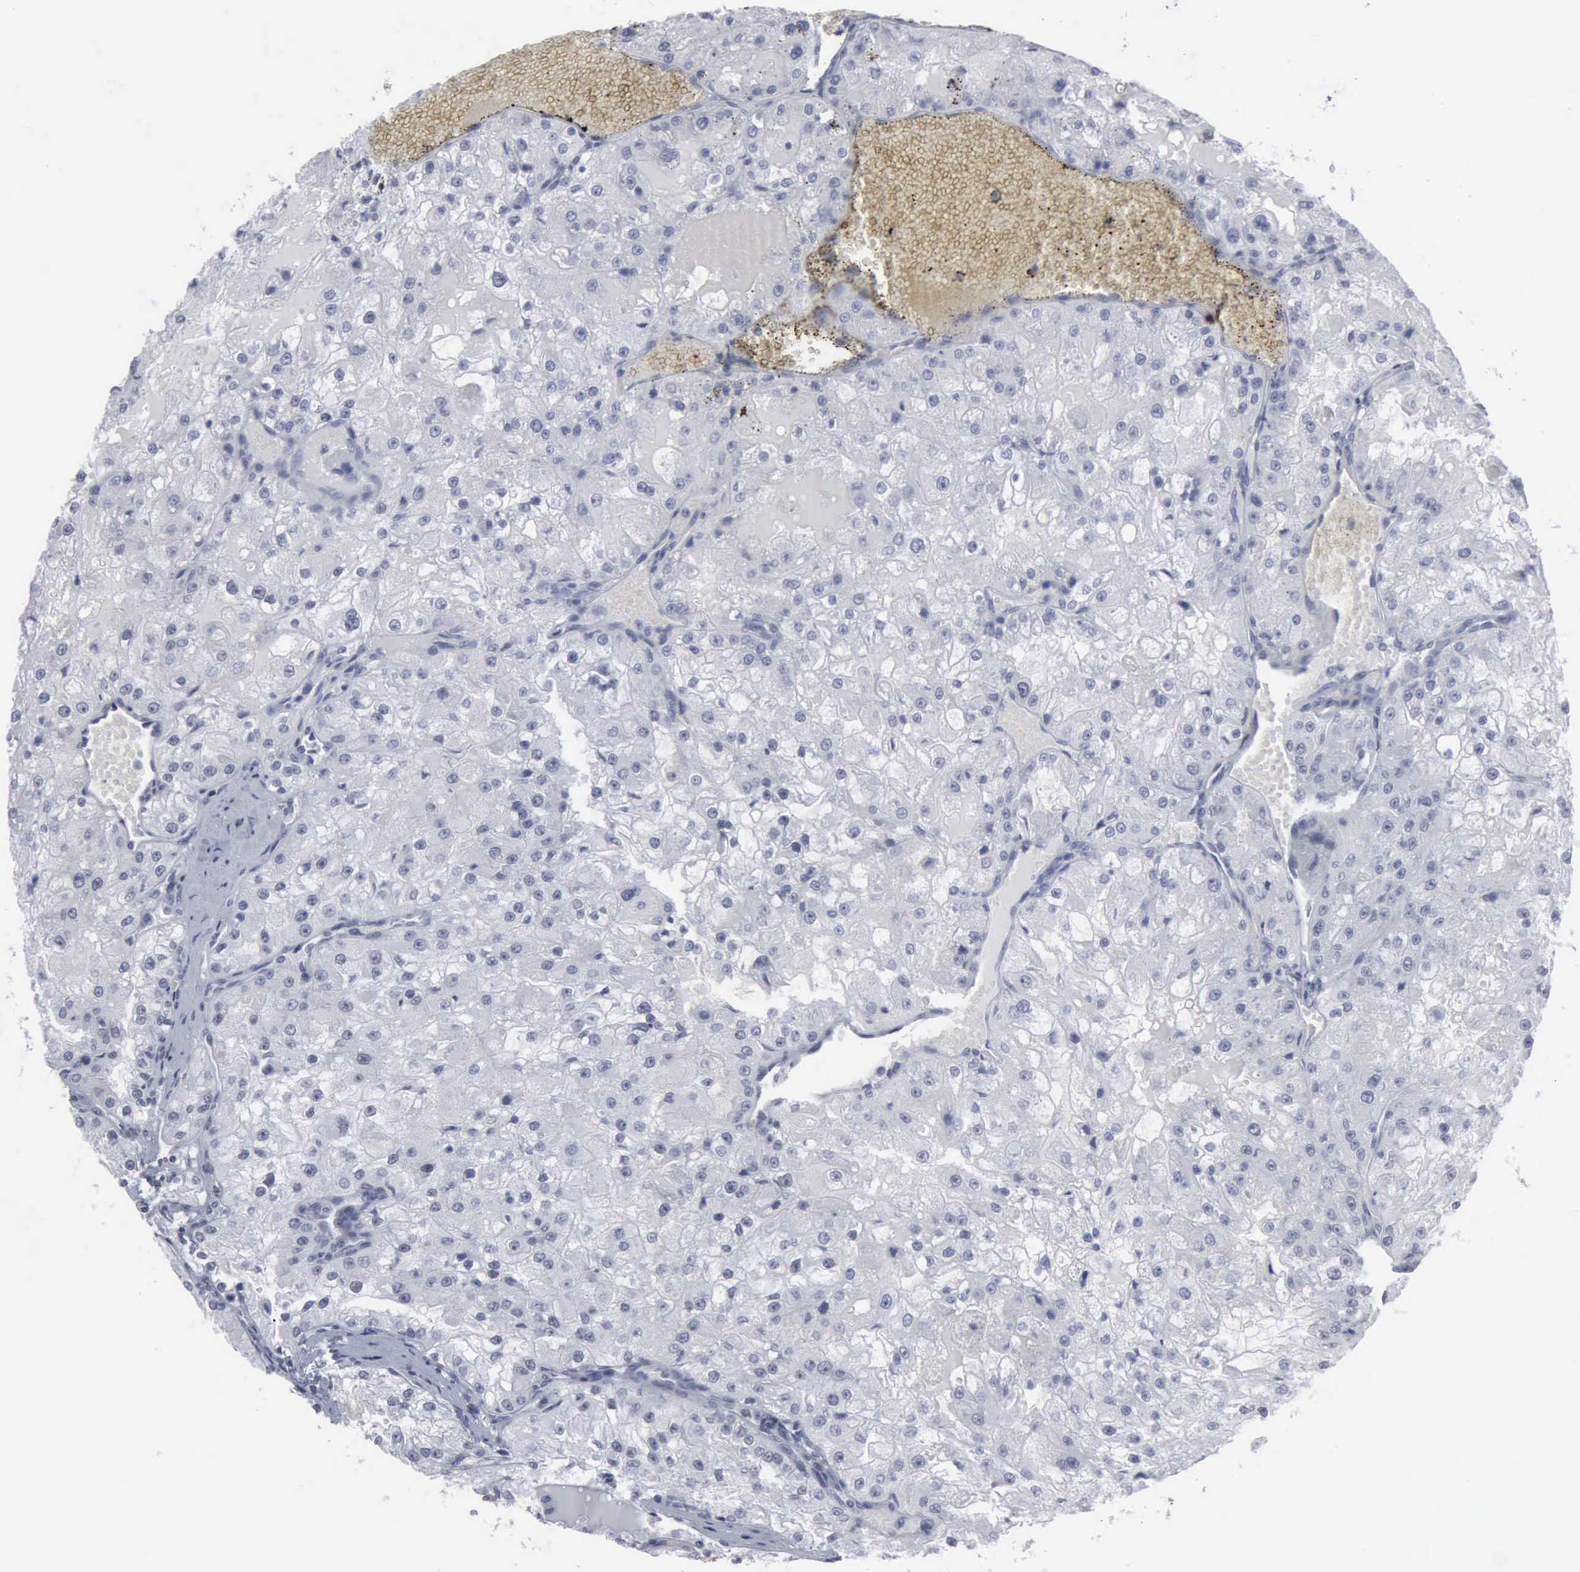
{"staining": {"intensity": "negative", "quantity": "none", "location": "none"}, "tissue": "renal cancer", "cell_type": "Tumor cells", "image_type": "cancer", "snomed": [{"axis": "morphology", "description": "Adenocarcinoma, NOS"}, {"axis": "topography", "description": "Kidney"}], "caption": "This is an immunohistochemistry (IHC) image of human renal adenocarcinoma. There is no staining in tumor cells.", "gene": "XPA", "patient": {"sex": "female", "age": 74}}